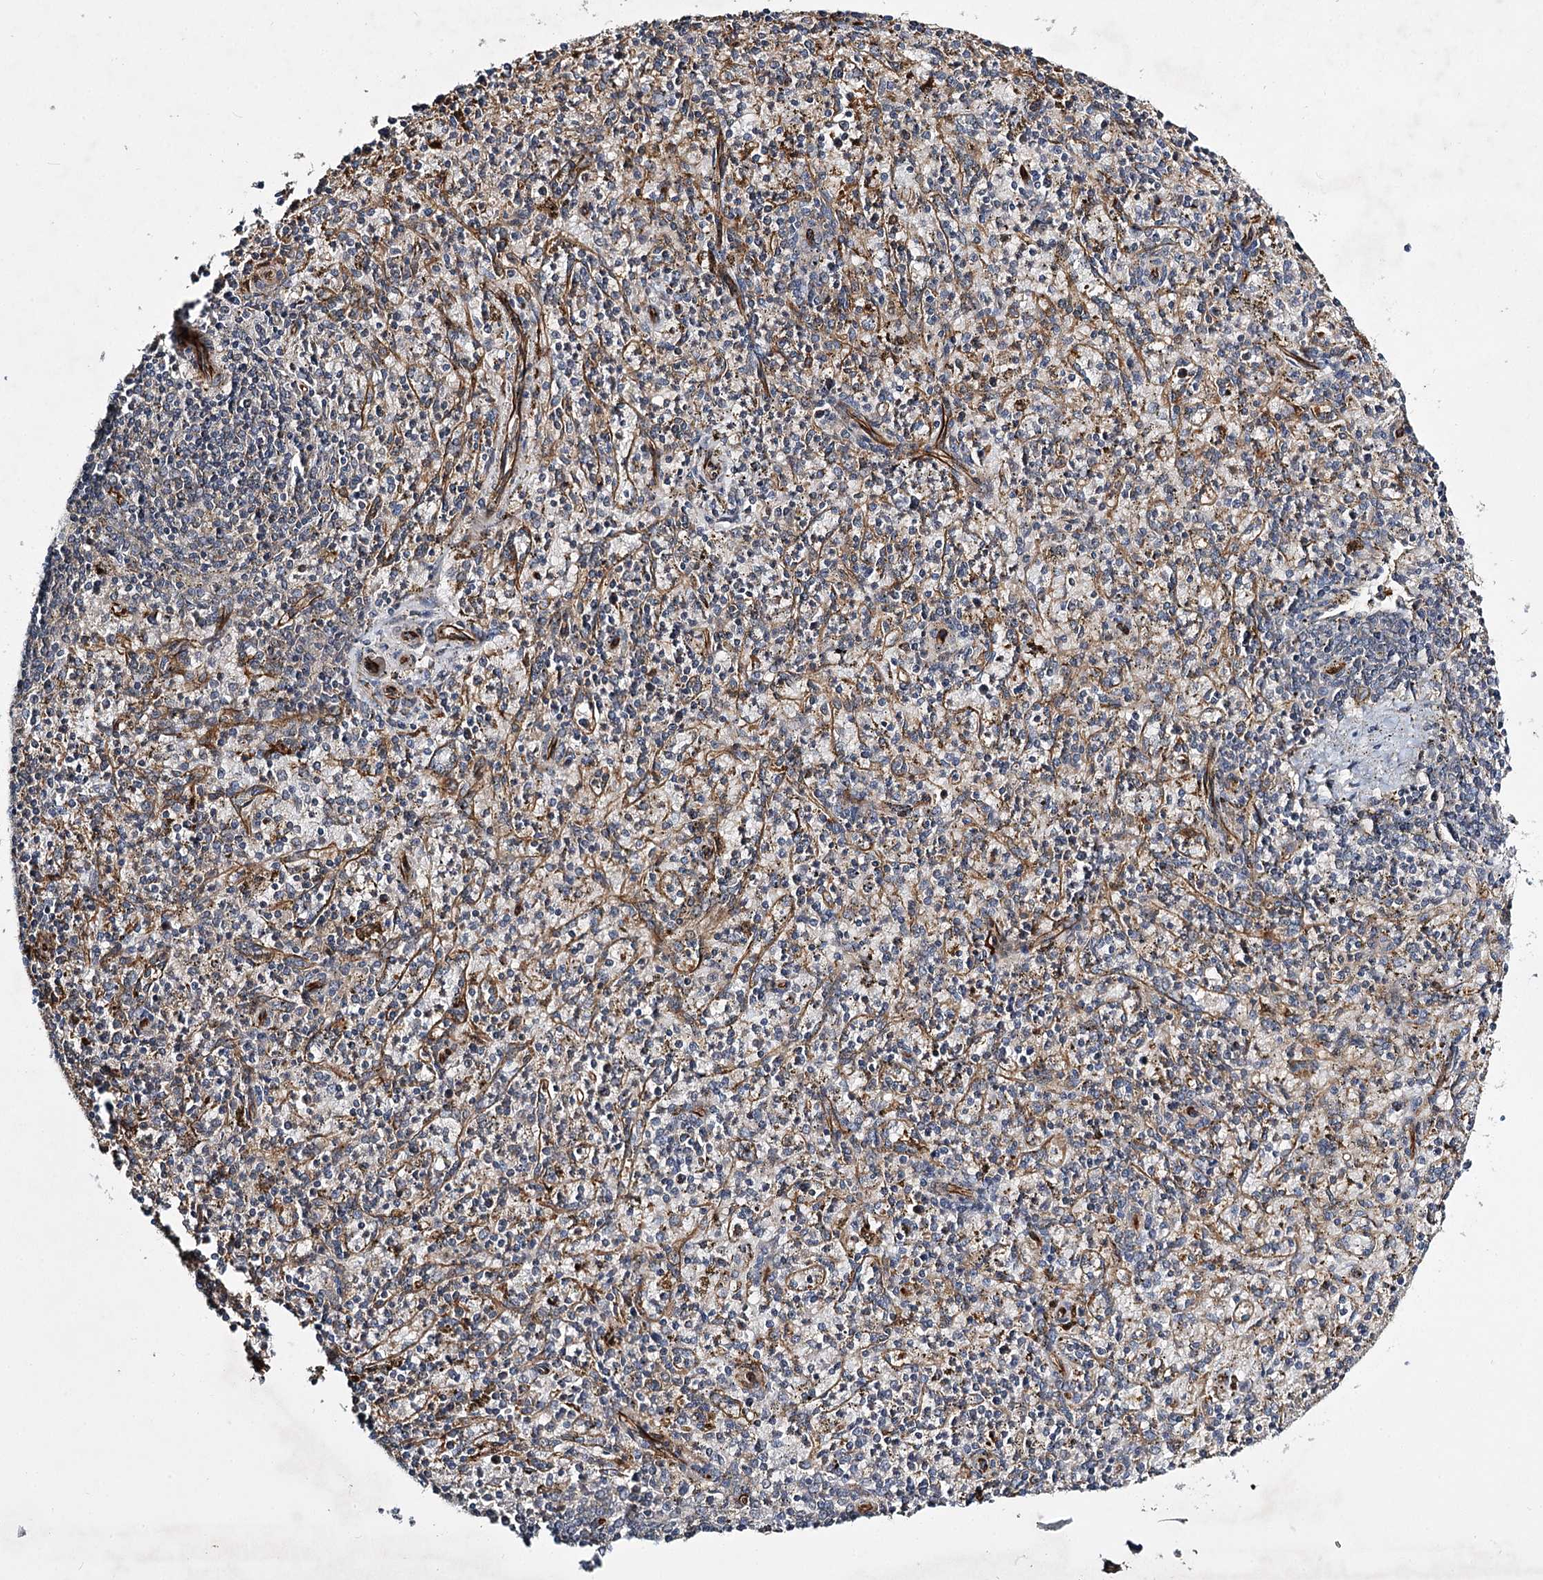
{"staining": {"intensity": "strong", "quantity": "<25%", "location": "cytoplasmic/membranous"}, "tissue": "spleen", "cell_type": "Cells in red pulp", "image_type": "normal", "snomed": [{"axis": "morphology", "description": "Normal tissue, NOS"}, {"axis": "topography", "description": "Spleen"}], "caption": "Strong cytoplasmic/membranous expression is seen in about <25% of cells in red pulp in benign spleen. The protein is shown in brown color, while the nuclei are stained blue.", "gene": "DPEP2", "patient": {"sex": "male", "age": 72}}